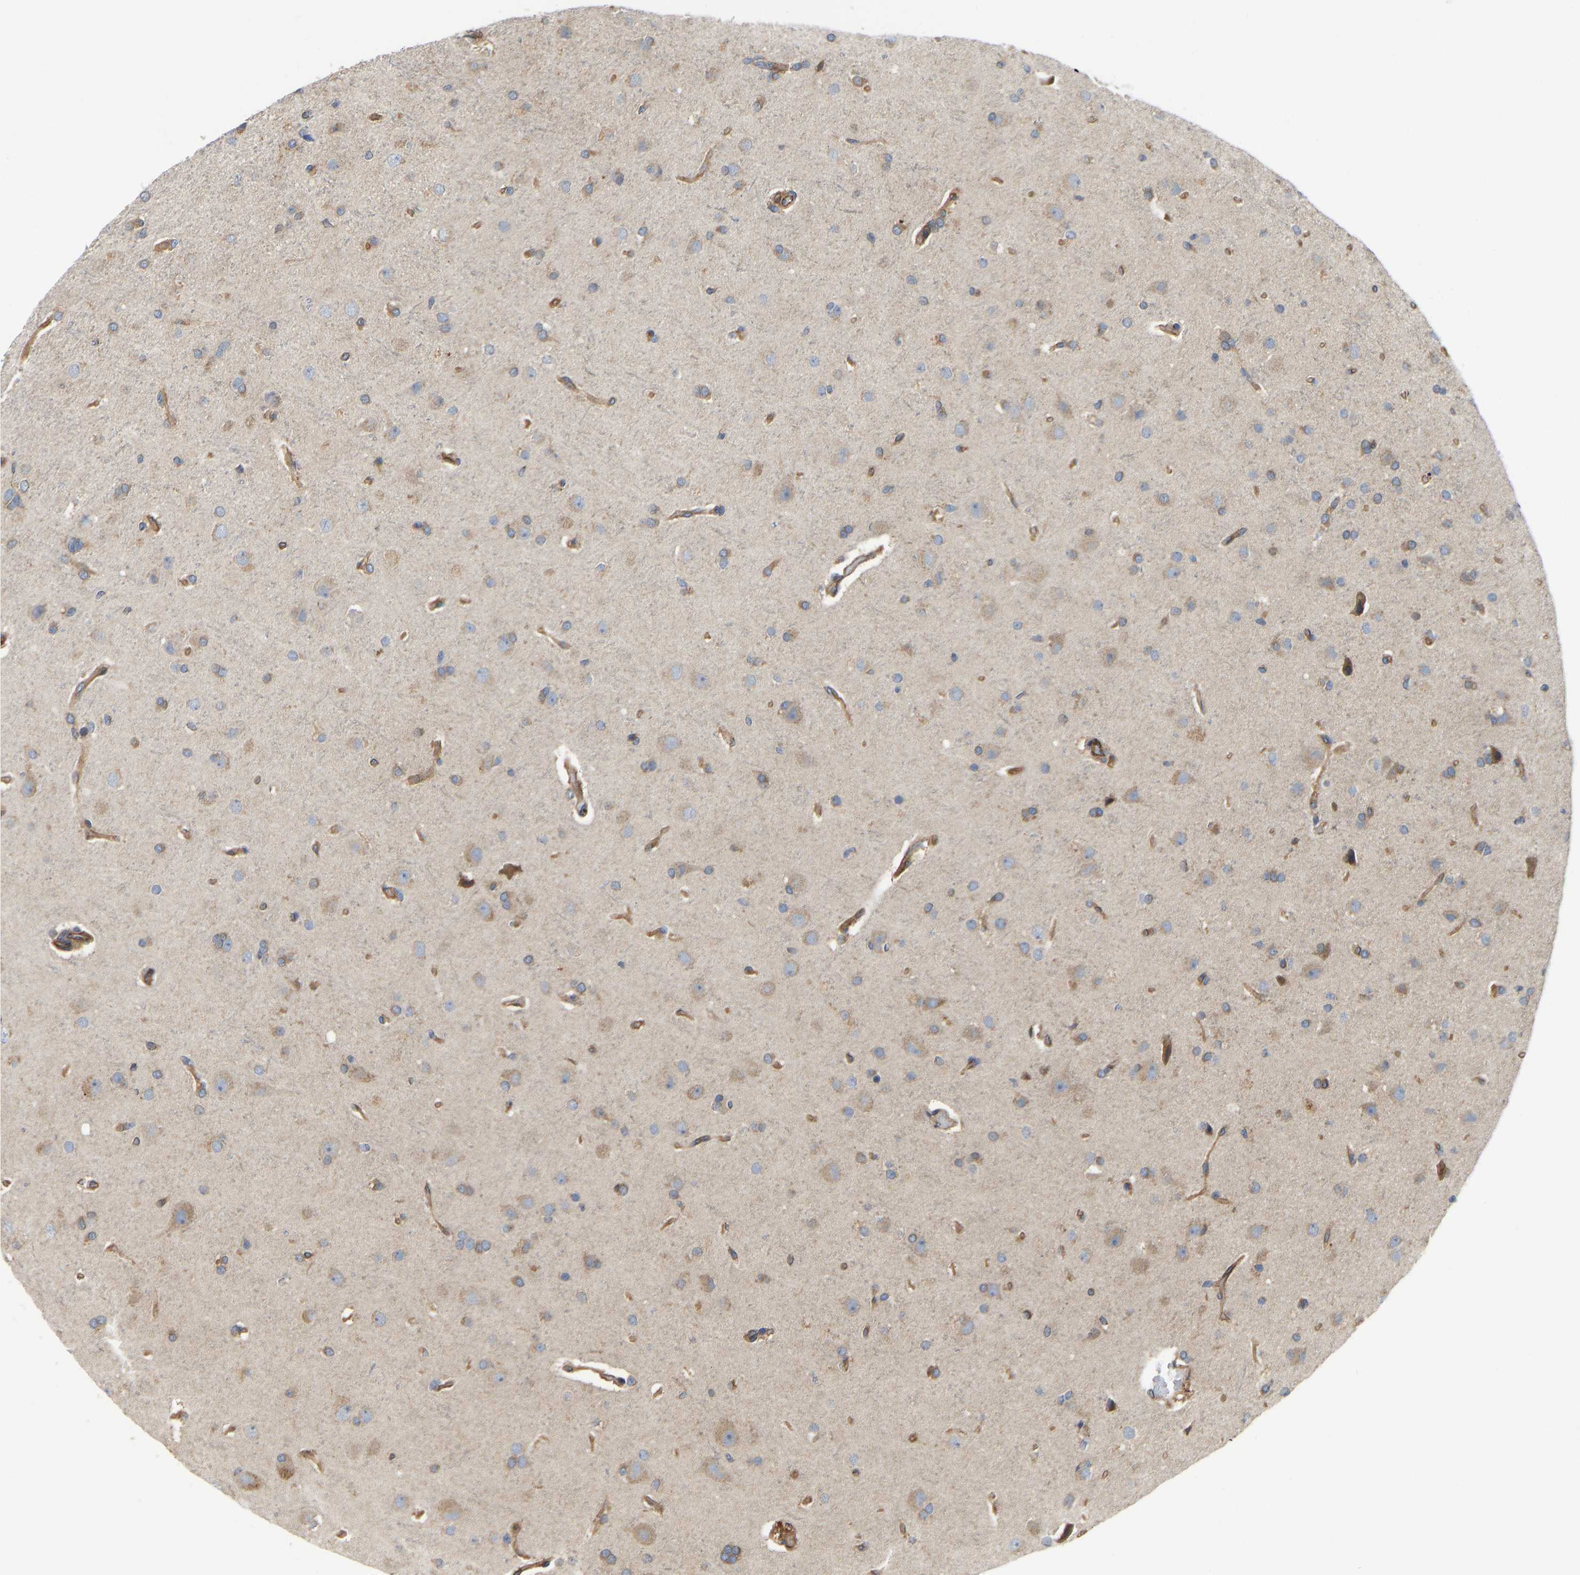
{"staining": {"intensity": "moderate", "quantity": "25%-75%", "location": "cytoplasmic/membranous"}, "tissue": "glioma", "cell_type": "Tumor cells", "image_type": "cancer", "snomed": [{"axis": "morphology", "description": "Glioma, malignant, High grade"}, {"axis": "topography", "description": "Brain"}], "caption": "Immunohistochemical staining of human malignant glioma (high-grade) reveals moderate cytoplasmic/membranous protein expression in approximately 25%-75% of tumor cells.", "gene": "FLNB", "patient": {"sex": "female", "age": 58}}